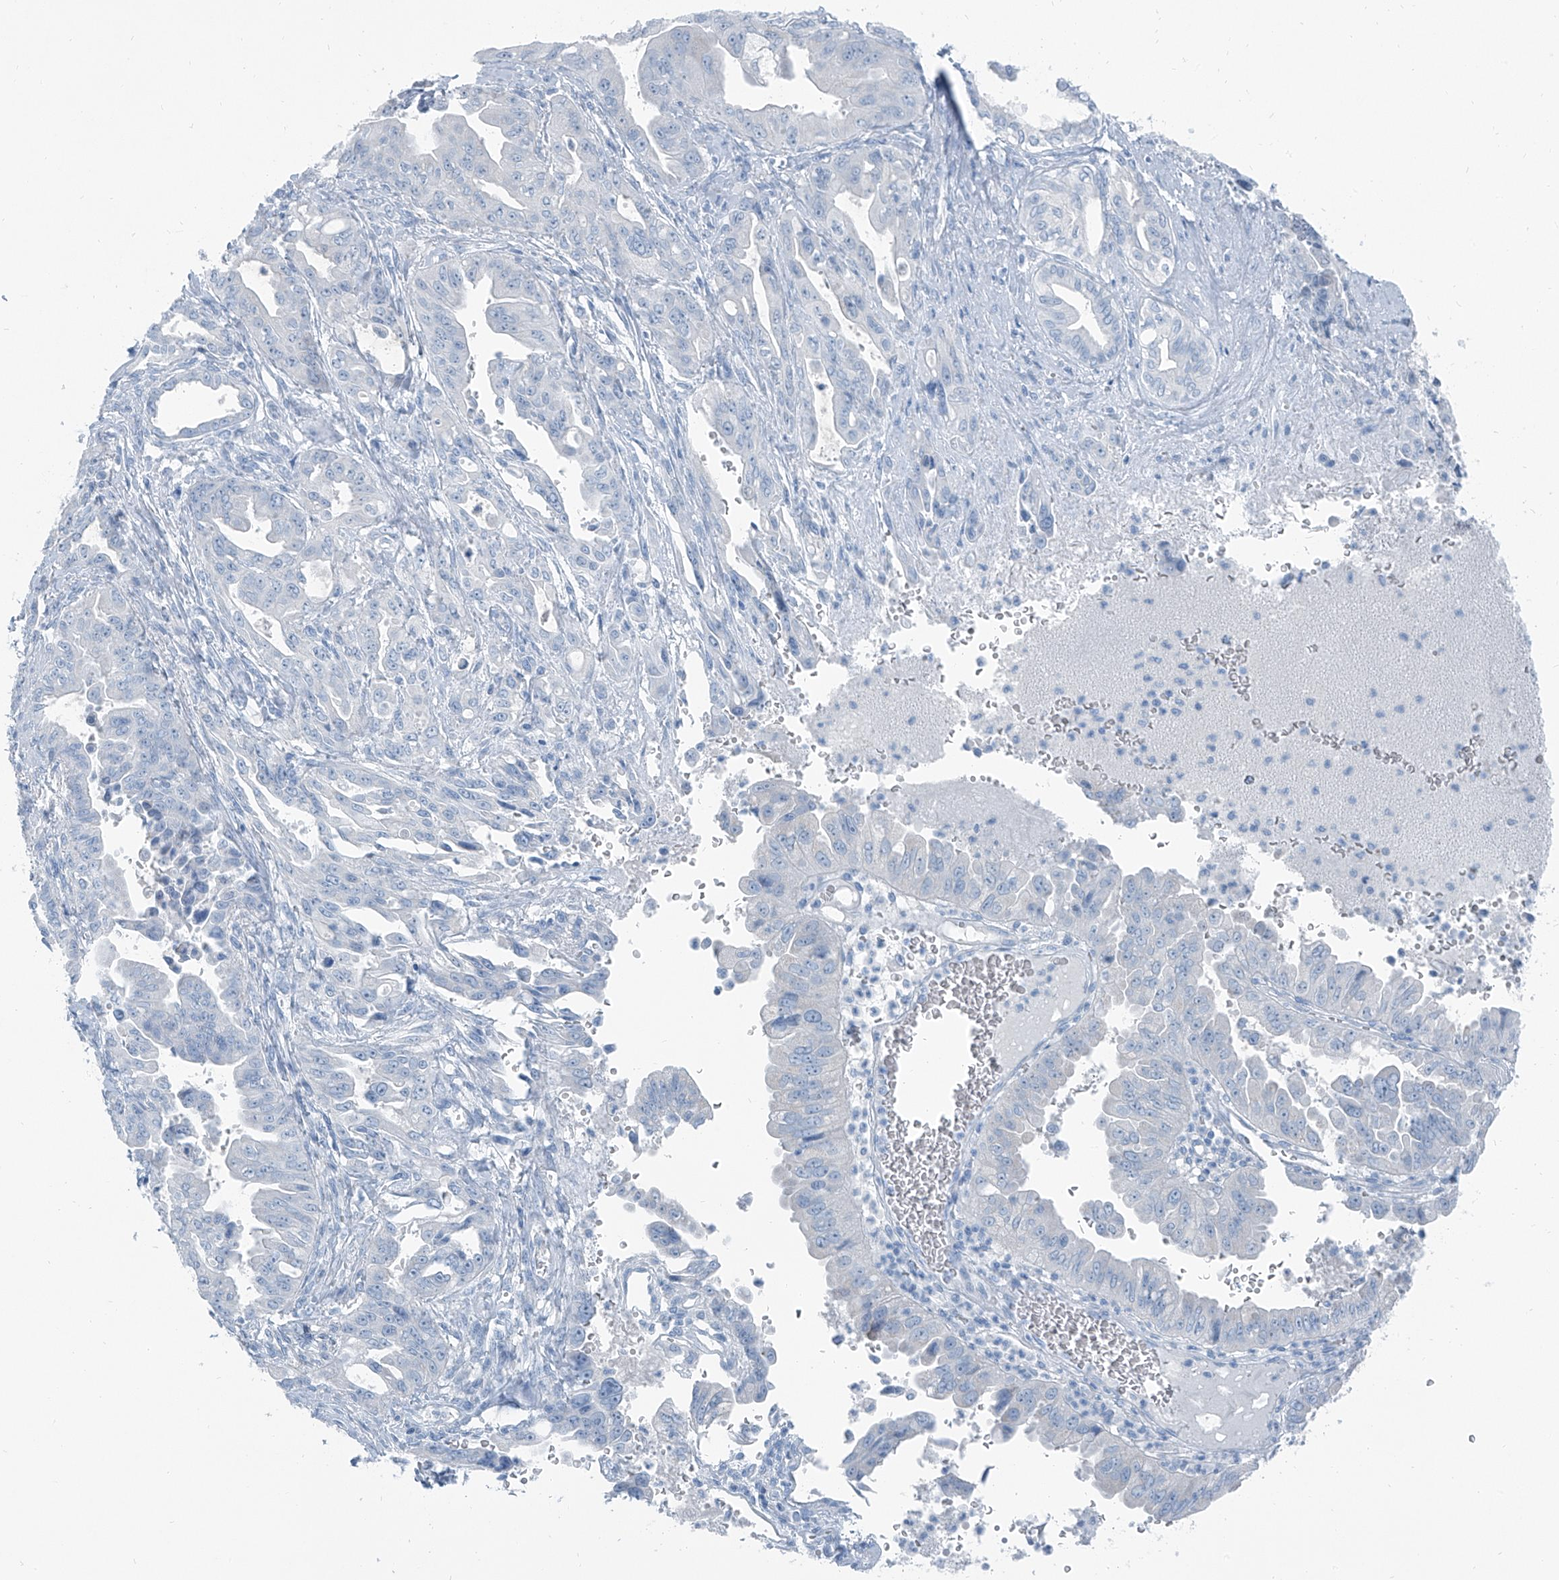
{"staining": {"intensity": "negative", "quantity": "none", "location": "none"}, "tissue": "pancreatic cancer", "cell_type": "Tumor cells", "image_type": "cancer", "snomed": [{"axis": "morphology", "description": "Adenocarcinoma, NOS"}, {"axis": "topography", "description": "Pancreas"}], "caption": "High power microscopy photomicrograph of an IHC image of pancreatic adenocarcinoma, revealing no significant positivity in tumor cells.", "gene": "RGN", "patient": {"sex": "male", "age": 70}}